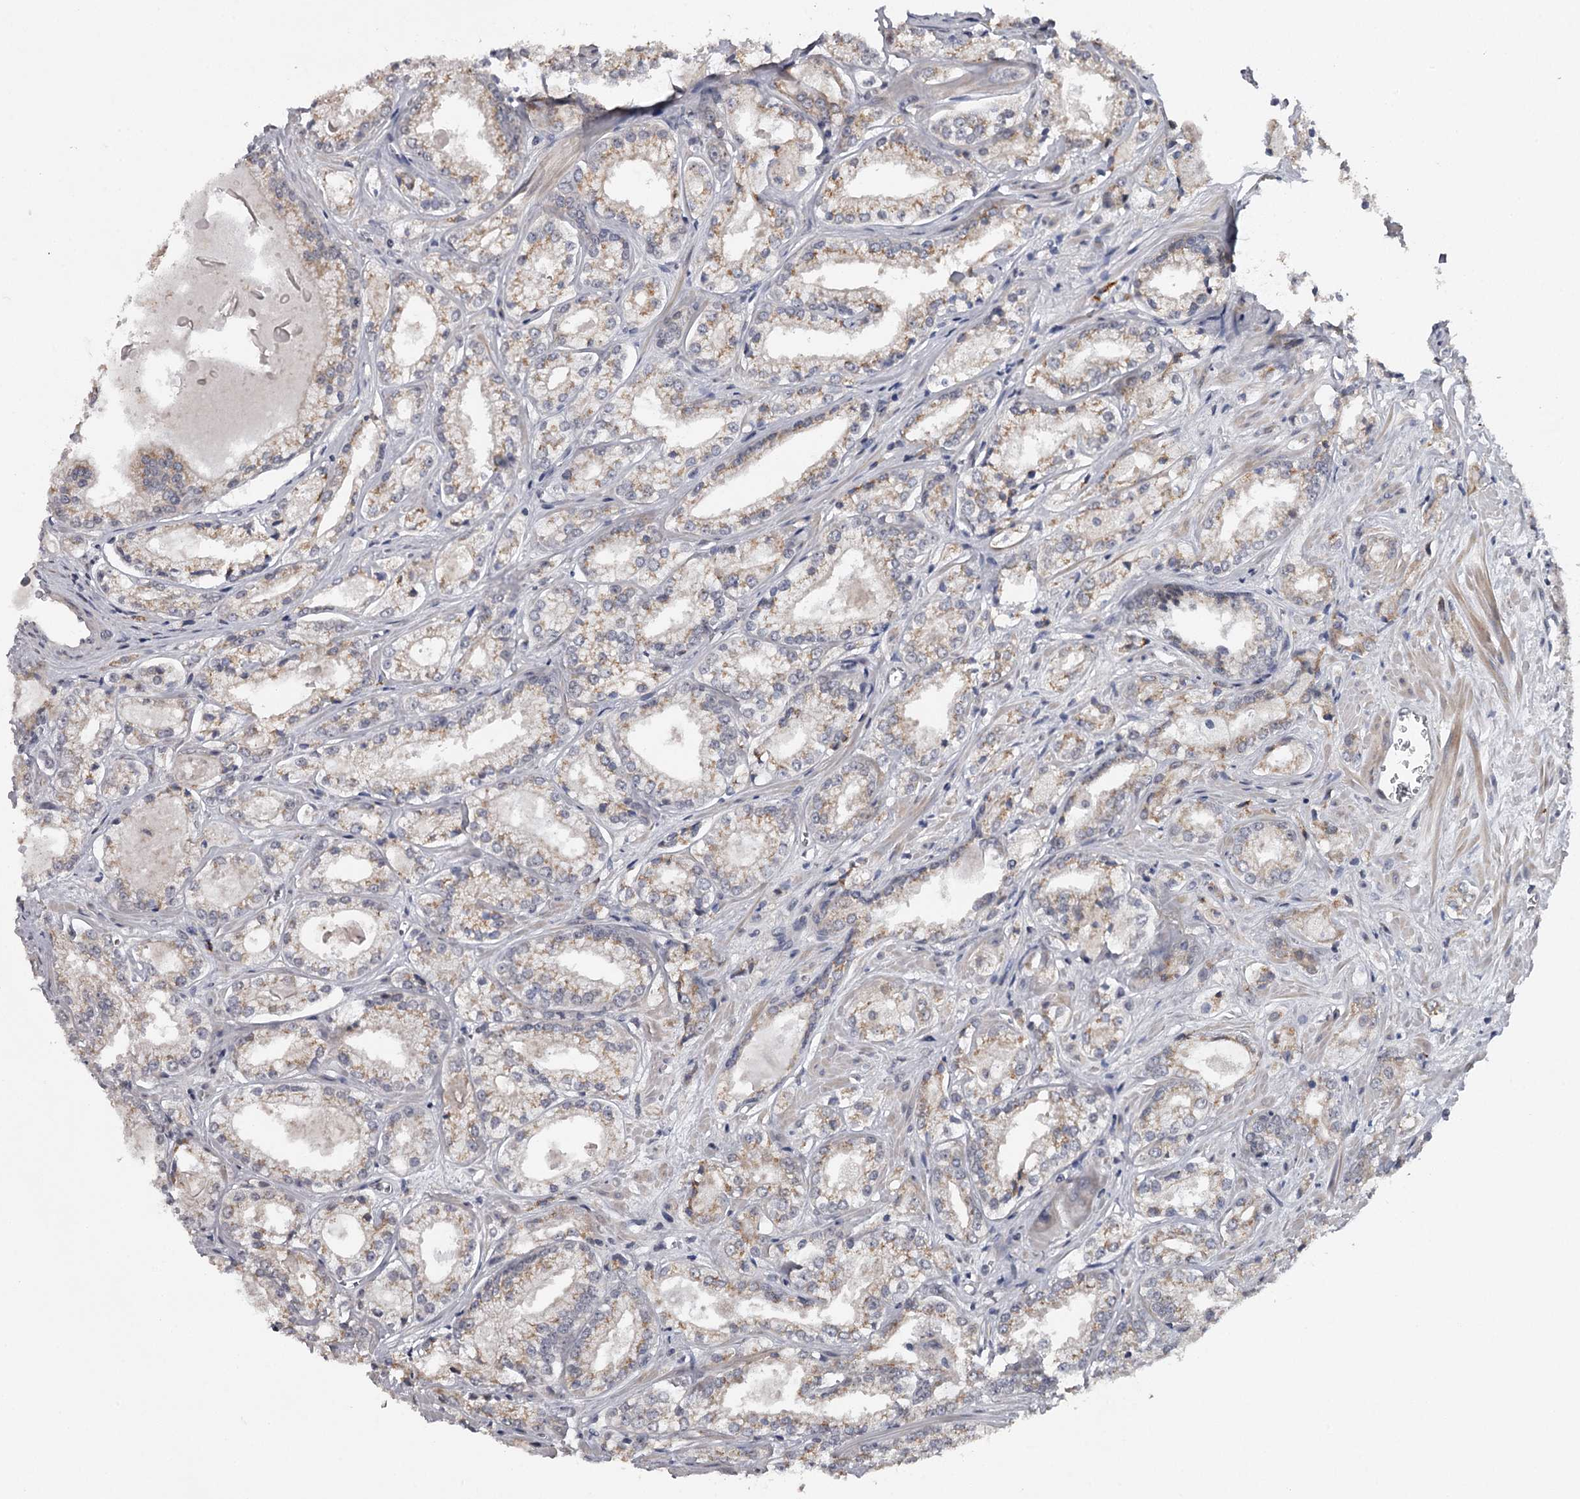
{"staining": {"intensity": "weak", "quantity": "25%-75%", "location": "cytoplasmic/membranous"}, "tissue": "prostate cancer", "cell_type": "Tumor cells", "image_type": "cancer", "snomed": [{"axis": "morphology", "description": "Adenocarcinoma, Low grade"}, {"axis": "topography", "description": "Prostate"}], "caption": "A photomicrograph of prostate cancer stained for a protein reveals weak cytoplasmic/membranous brown staining in tumor cells.", "gene": "GTSF1", "patient": {"sex": "male", "age": 47}}